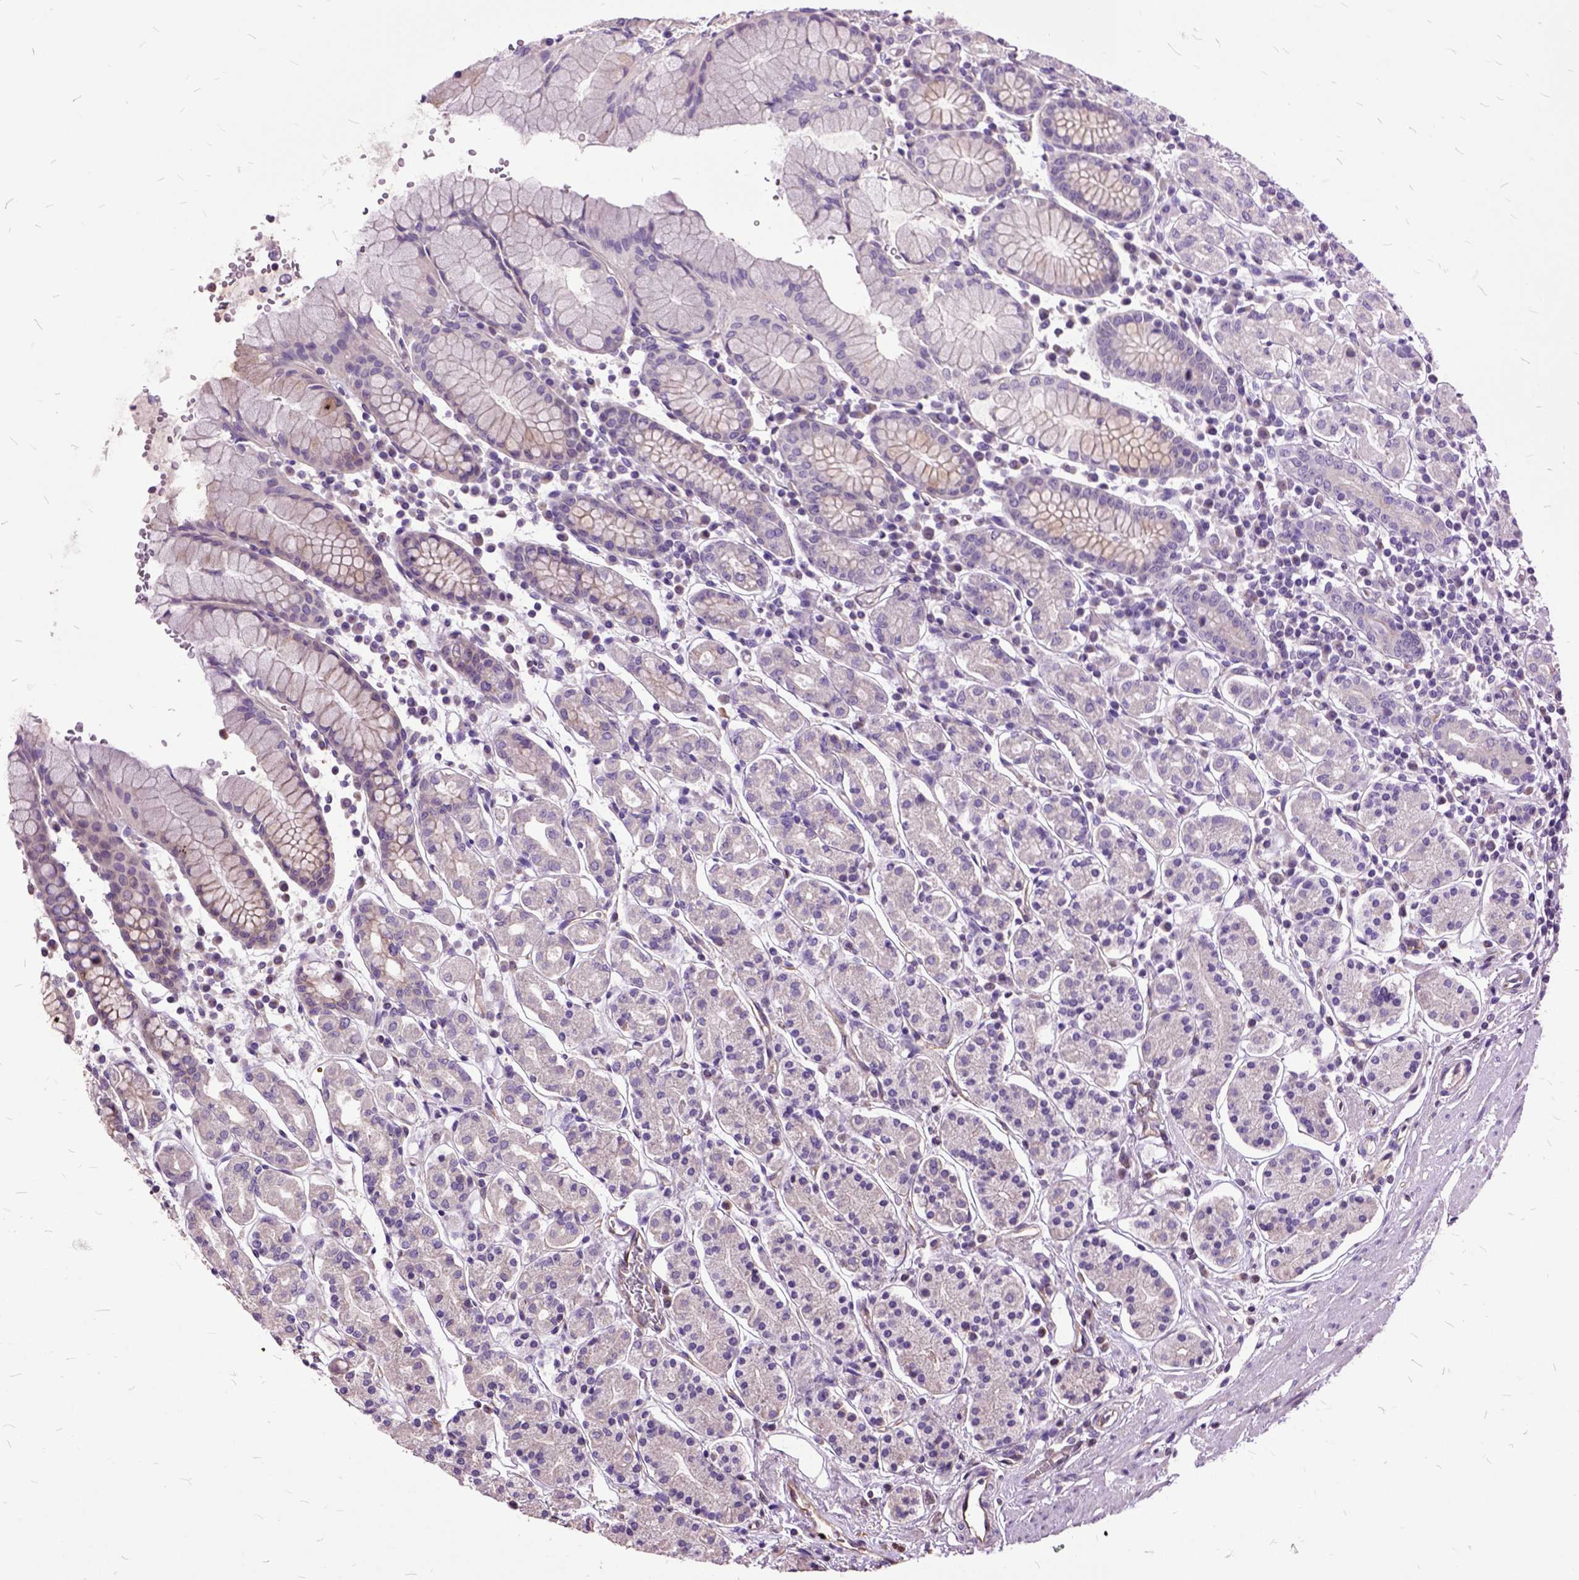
{"staining": {"intensity": "negative", "quantity": "none", "location": "none"}, "tissue": "stomach", "cell_type": "Glandular cells", "image_type": "normal", "snomed": [{"axis": "morphology", "description": "Normal tissue, NOS"}, {"axis": "topography", "description": "Stomach, upper"}, {"axis": "topography", "description": "Stomach"}], "caption": "This is a image of immunohistochemistry staining of benign stomach, which shows no positivity in glandular cells. Nuclei are stained in blue.", "gene": "AREG", "patient": {"sex": "male", "age": 62}}